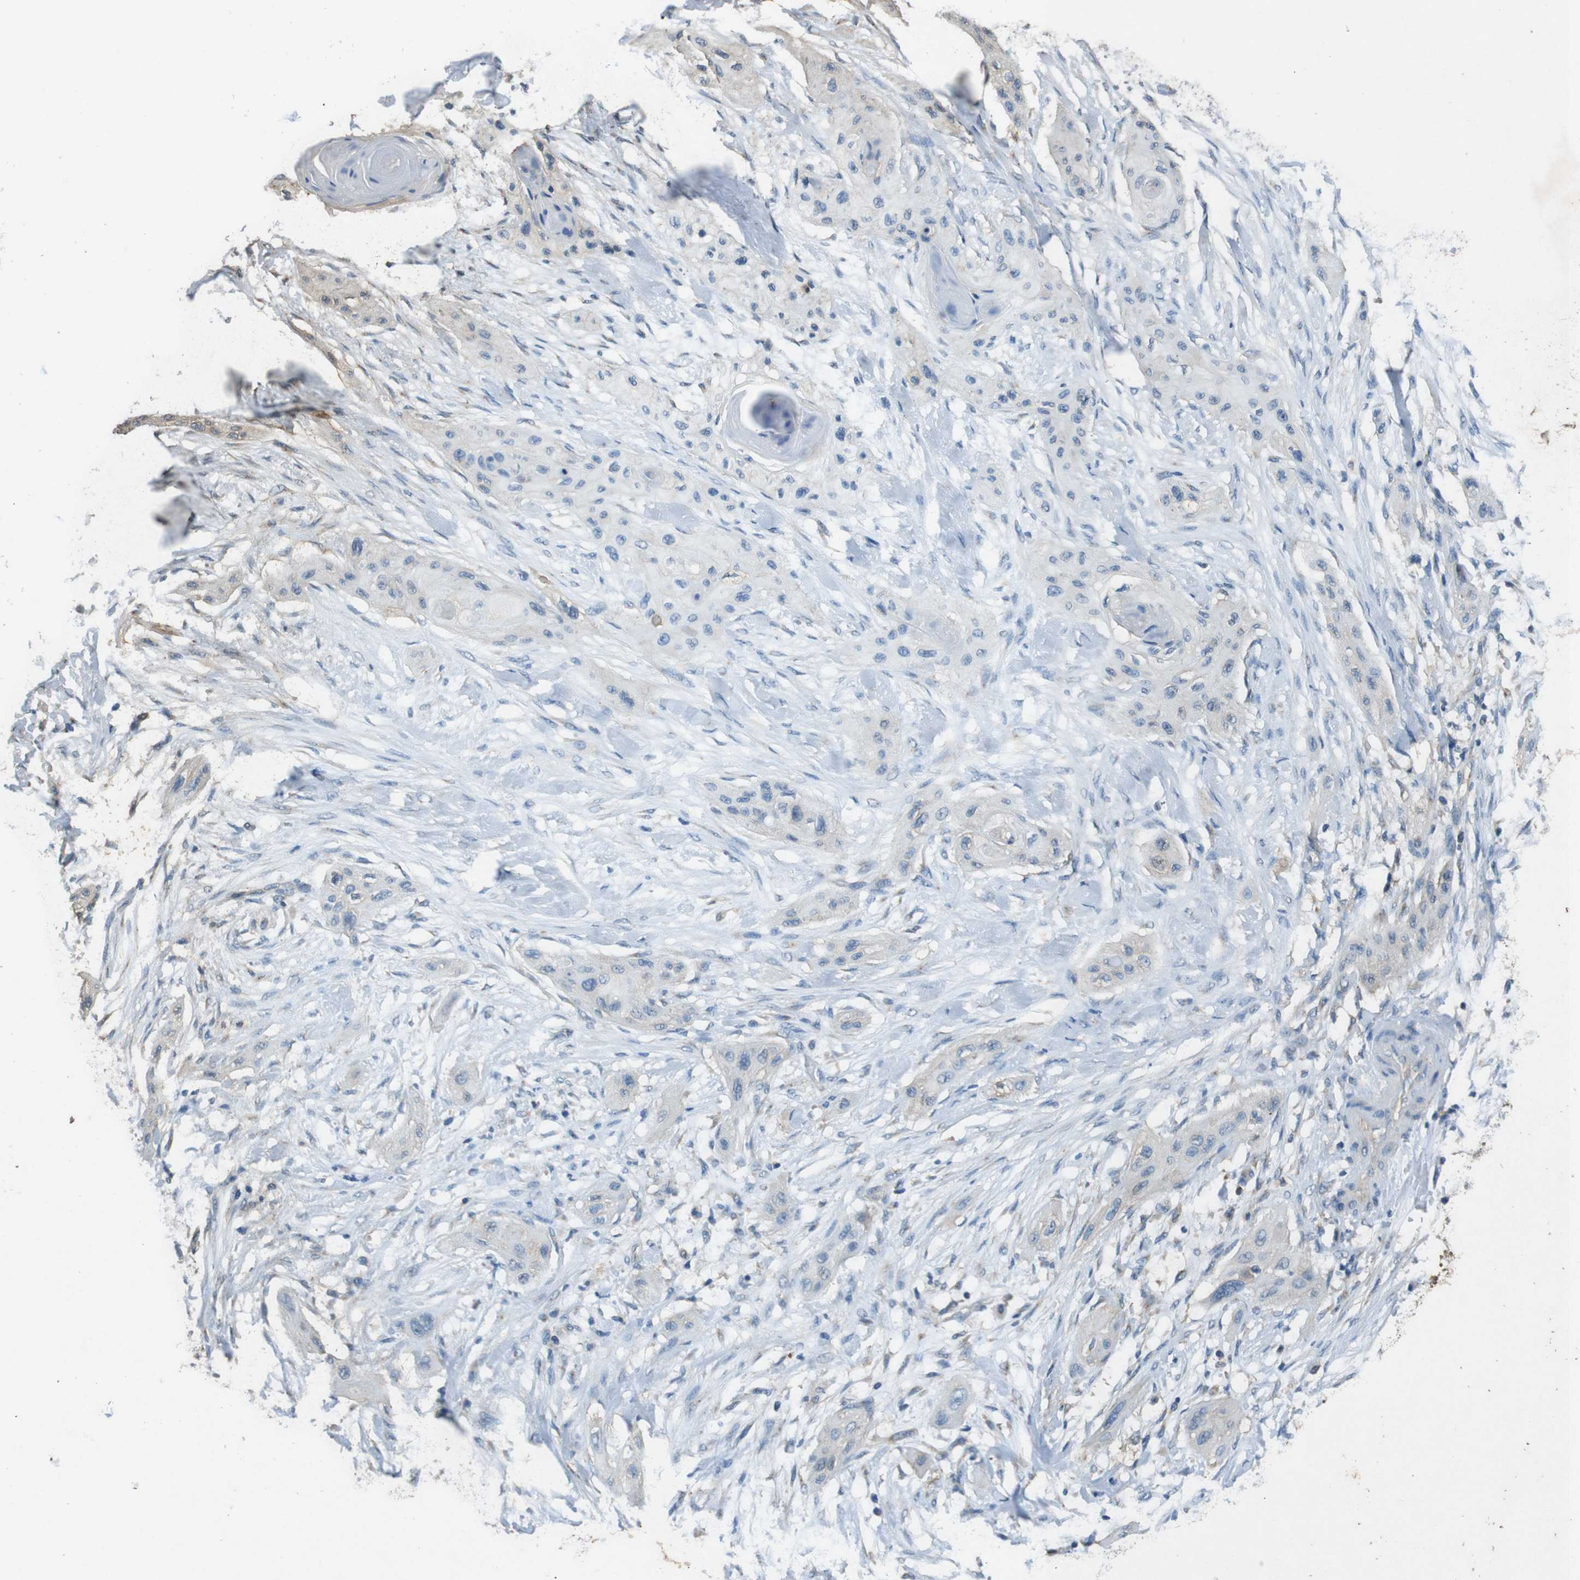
{"staining": {"intensity": "weak", "quantity": "<25%", "location": "cytoplasmic/membranous"}, "tissue": "lung cancer", "cell_type": "Tumor cells", "image_type": "cancer", "snomed": [{"axis": "morphology", "description": "Squamous cell carcinoma, NOS"}, {"axis": "topography", "description": "Lung"}], "caption": "Protein analysis of lung cancer (squamous cell carcinoma) shows no significant staining in tumor cells.", "gene": "DCTN1", "patient": {"sex": "female", "age": 47}}